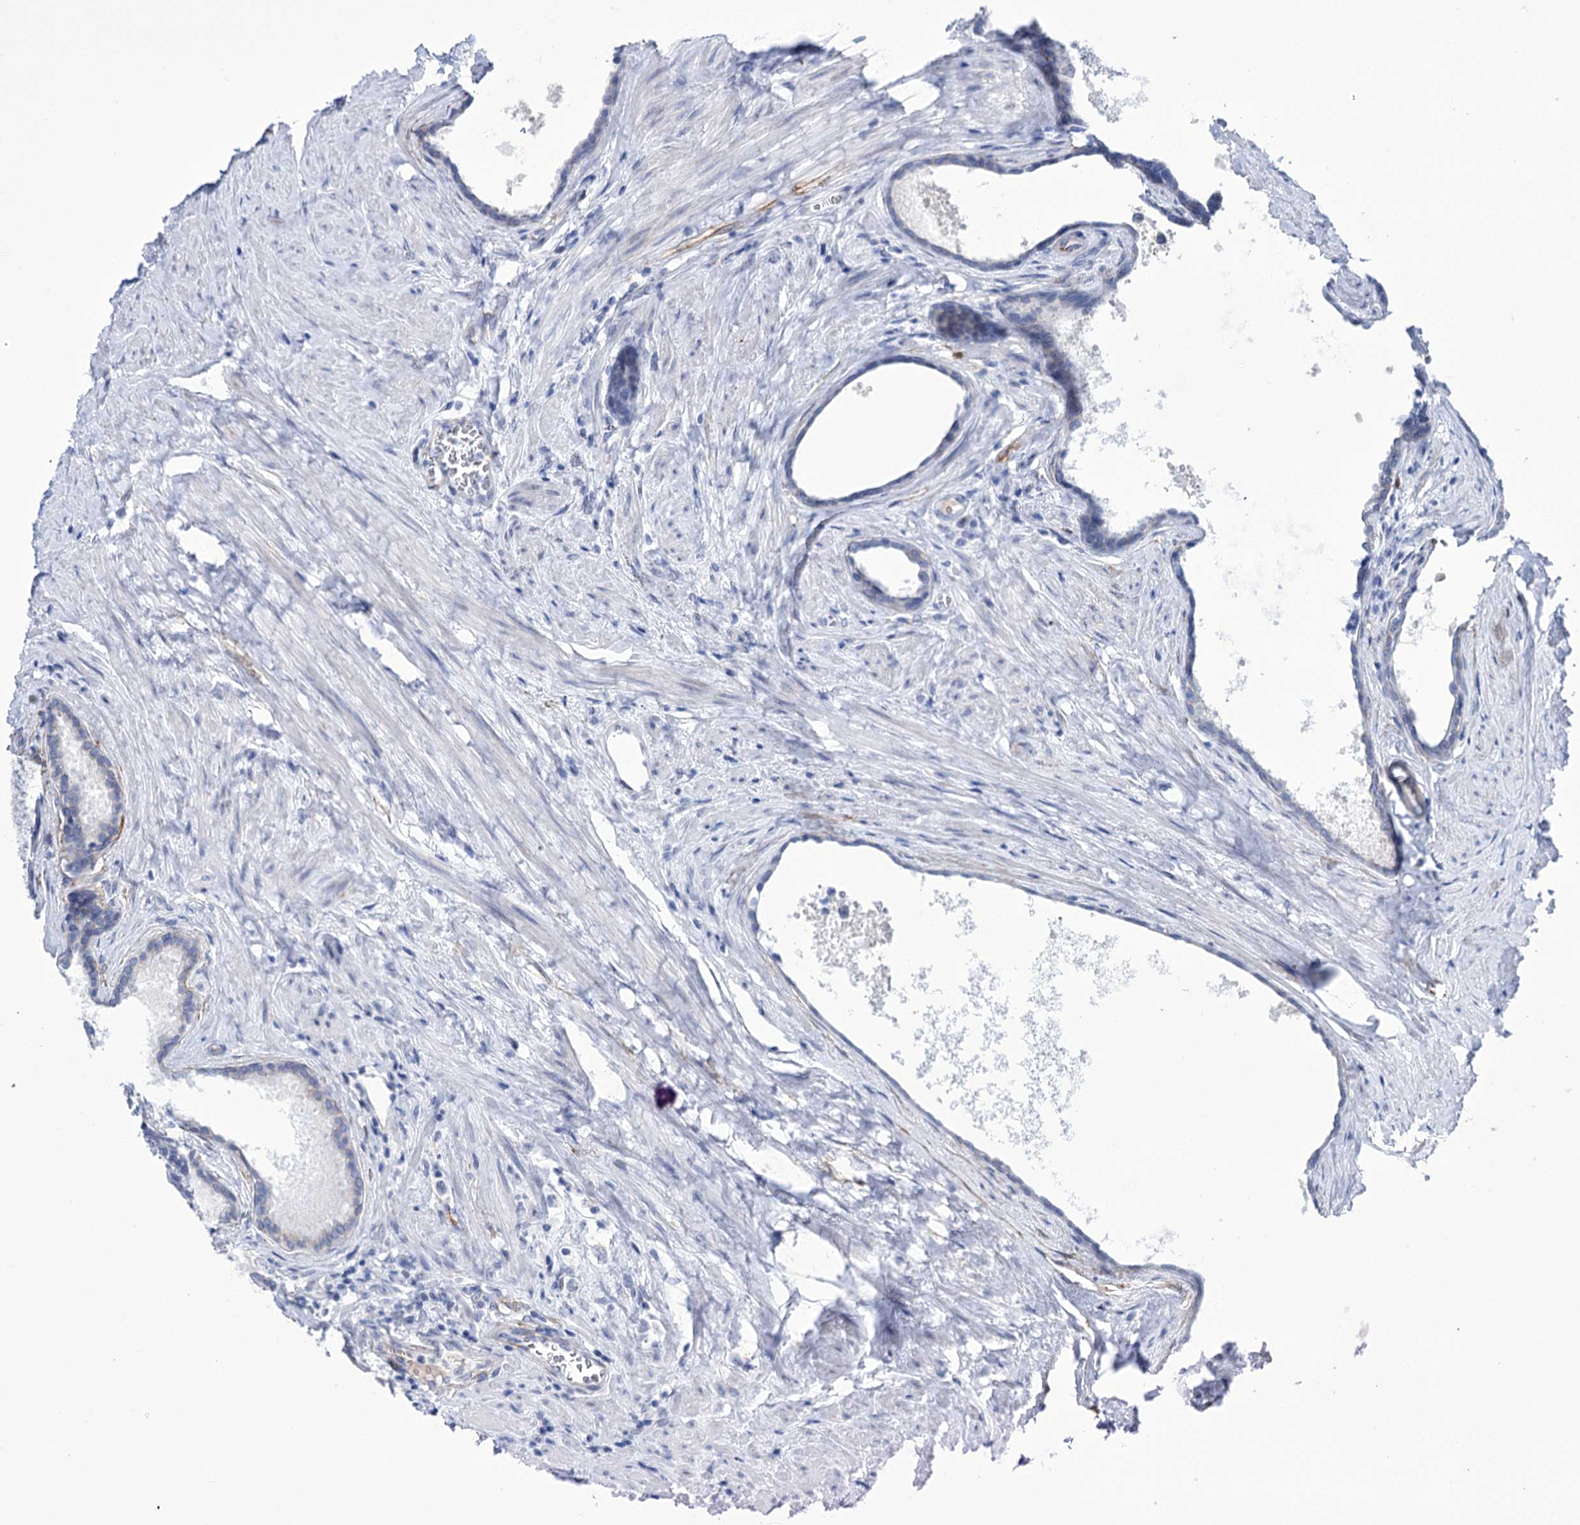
{"staining": {"intensity": "negative", "quantity": "none", "location": "none"}, "tissue": "prostate cancer", "cell_type": "Tumor cells", "image_type": "cancer", "snomed": [{"axis": "morphology", "description": "Adenocarcinoma, Low grade"}, {"axis": "topography", "description": "Prostate"}], "caption": "The image demonstrates no staining of tumor cells in prostate low-grade adenocarcinoma.", "gene": "ZC3H12C", "patient": {"sex": "male", "age": 71}}